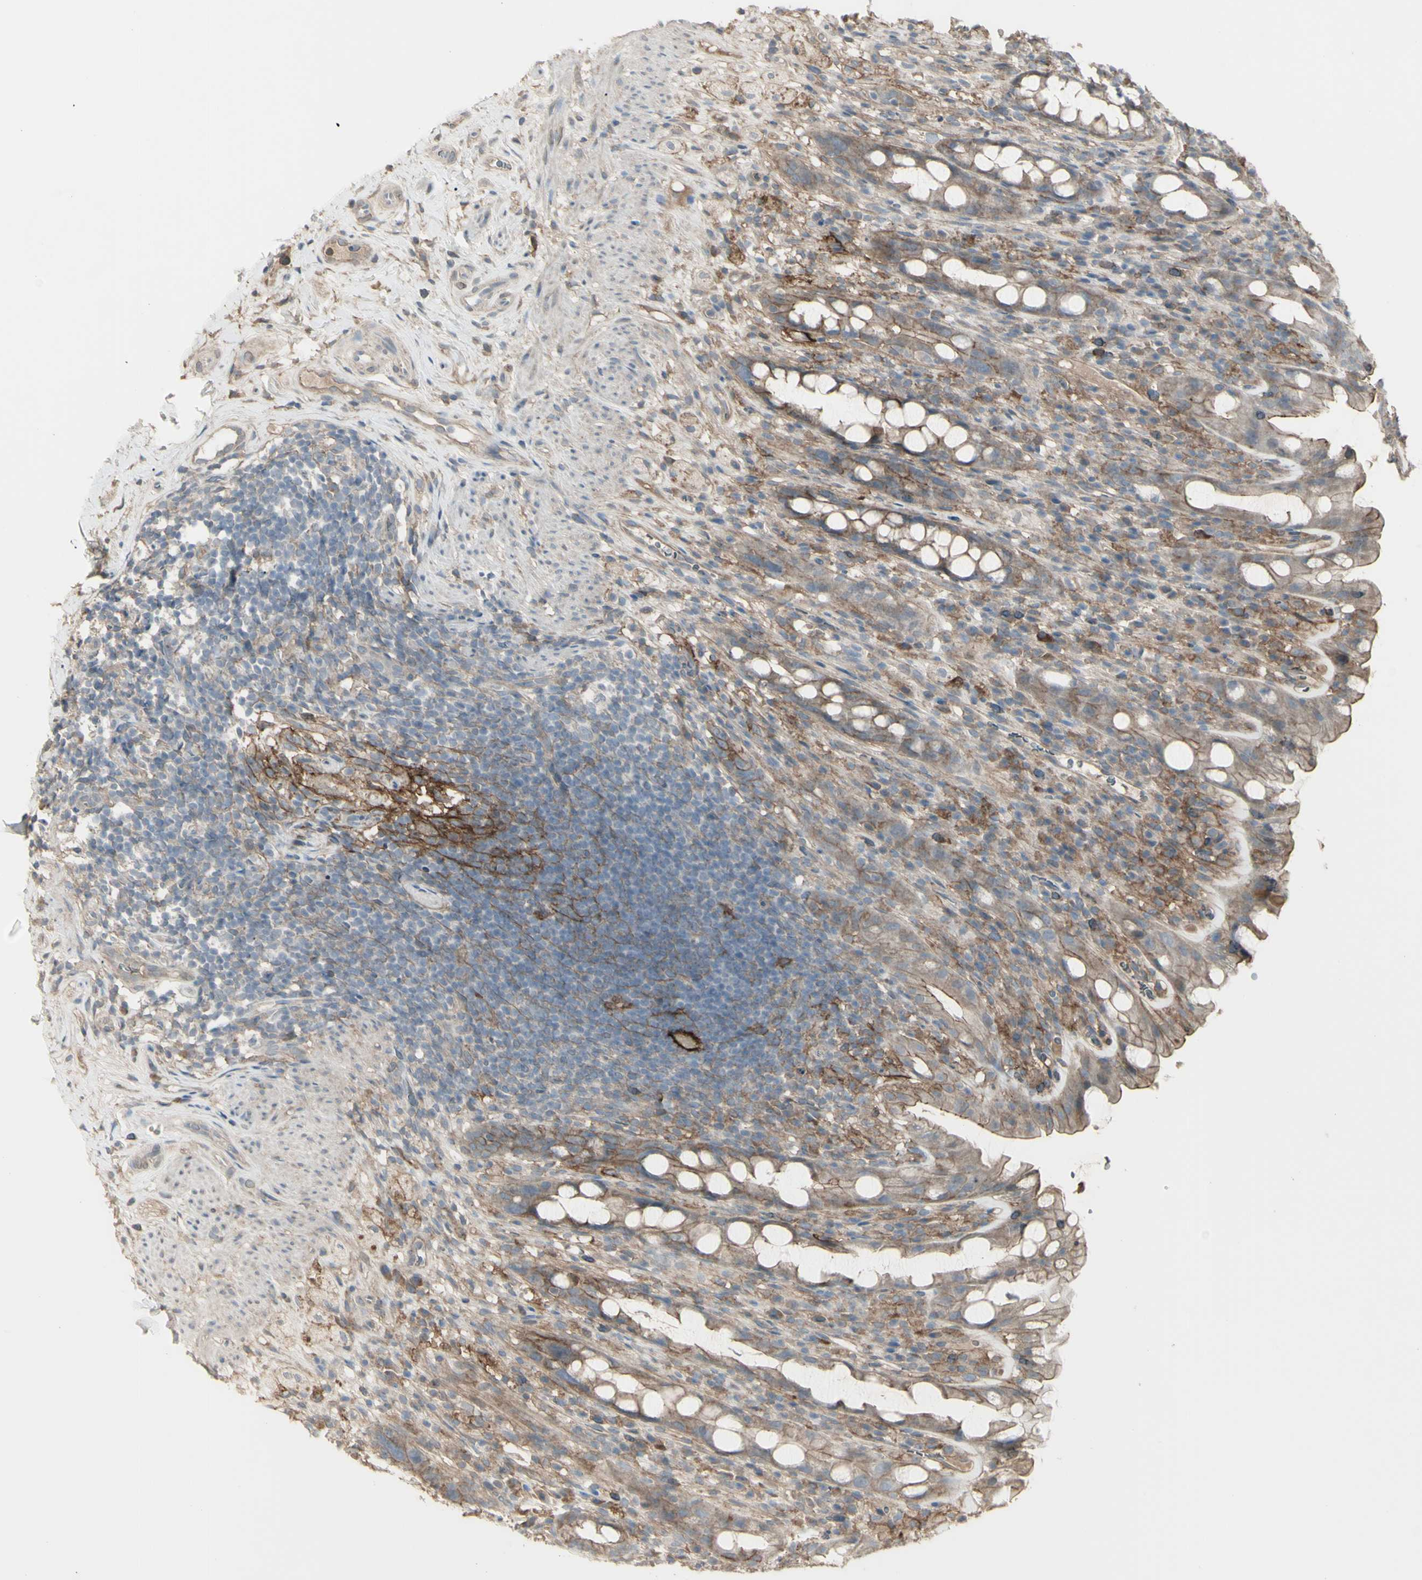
{"staining": {"intensity": "moderate", "quantity": ">75%", "location": "cytoplasmic/membranous"}, "tissue": "rectum", "cell_type": "Glandular cells", "image_type": "normal", "snomed": [{"axis": "morphology", "description": "Normal tissue, NOS"}, {"axis": "topography", "description": "Rectum"}], "caption": "Protein staining exhibits moderate cytoplasmic/membranous staining in approximately >75% of glandular cells in benign rectum. (brown staining indicates protein expression, while blue staining denotes nuclei).", "gene": "CD276", "patient": {"sex": "male", "age": 44}}